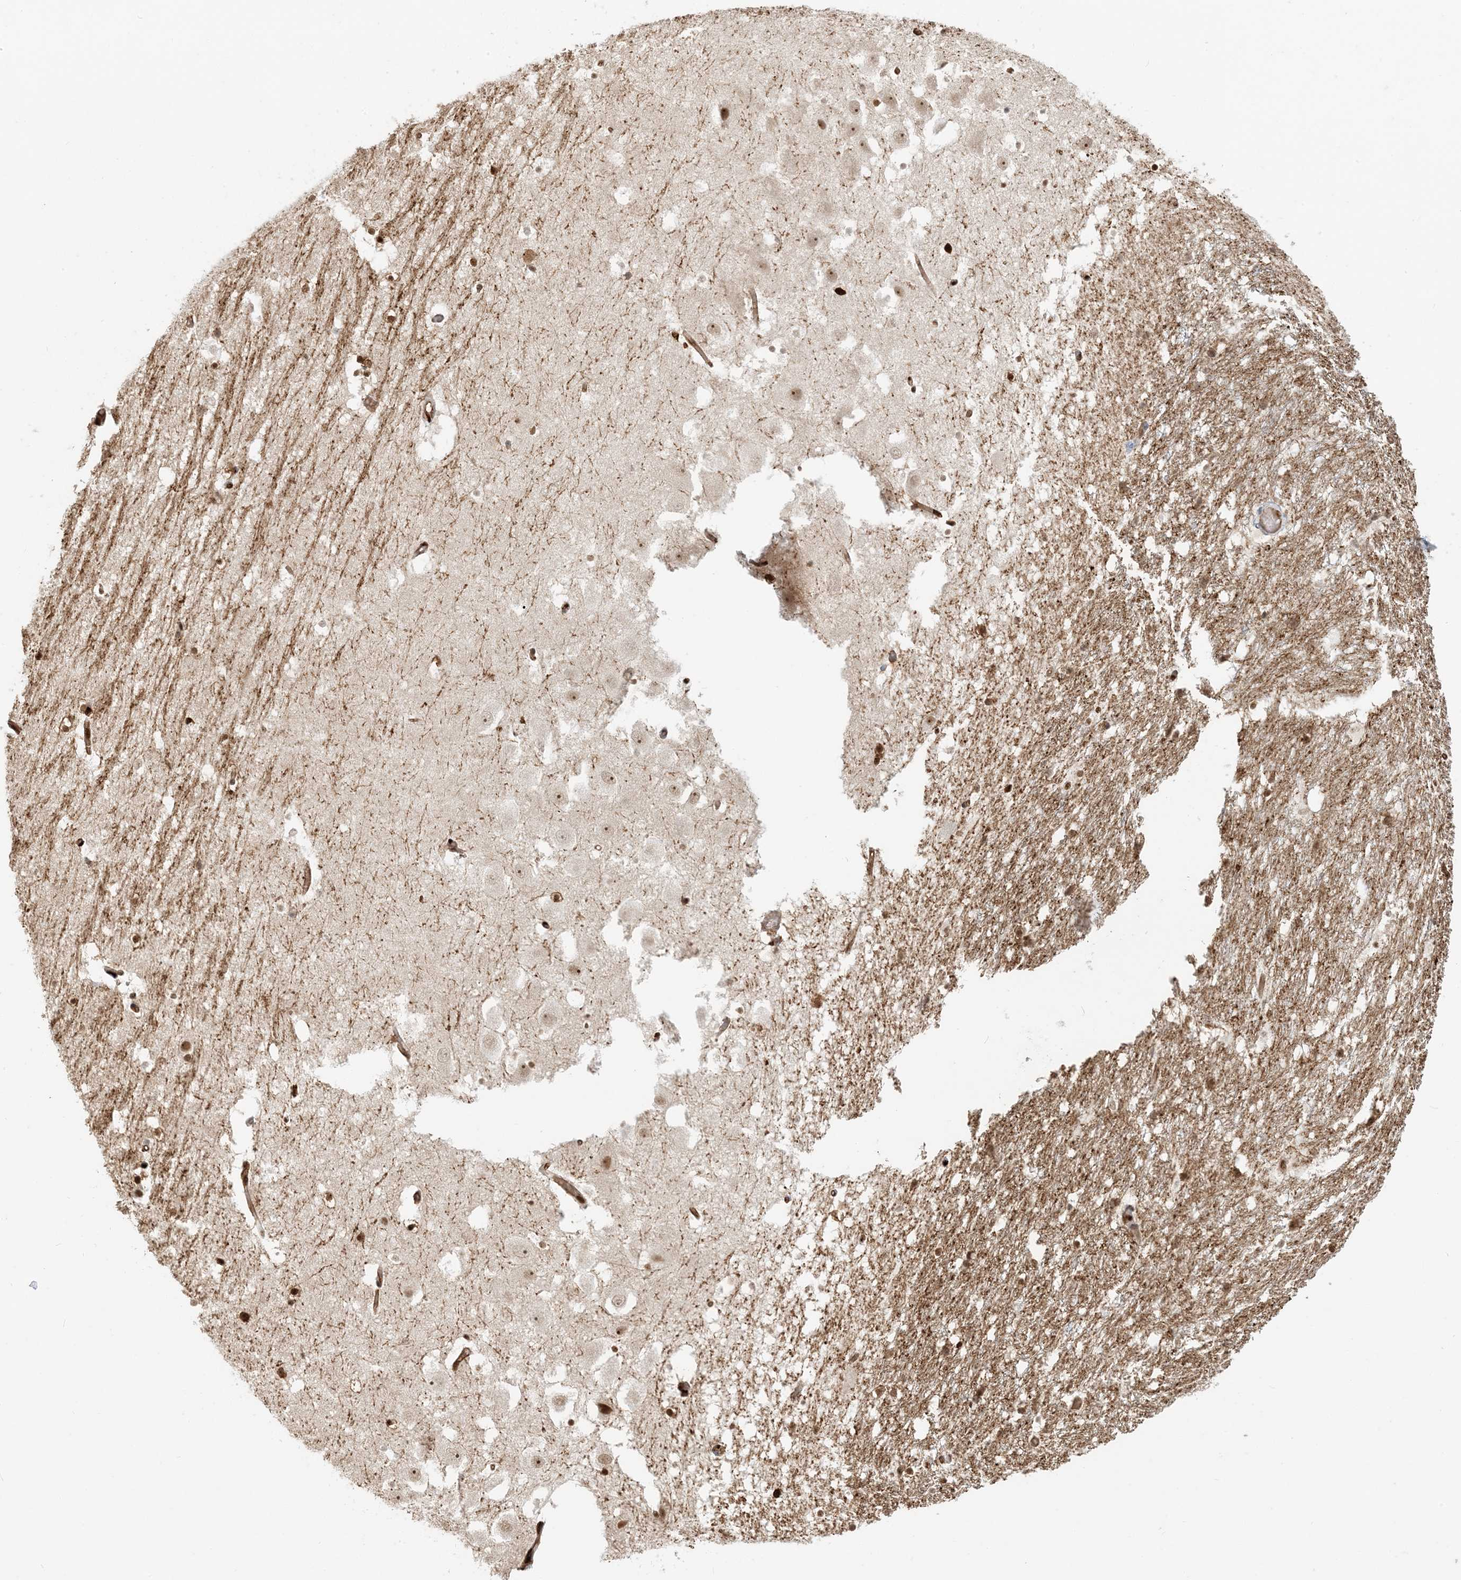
{"staining": {"intensity": "moderate", "quantity": ">75%", "location": "nuclear"}, "tissue": "hippocampus", "cell_type": "Glial cells", "image_type": "normal", "snomed": [{"axis": "morphology", "description": "Normal tissue, NOS"}, {"axis": "topography", "description": "Hippocampus"}], "caption": "Protein staining of benign hippocampus reveals moderate nuclear expression in approximately >75% of glial cells.", "gene": "CKS1B", "patient": {"sex": "female", "age": 52}}